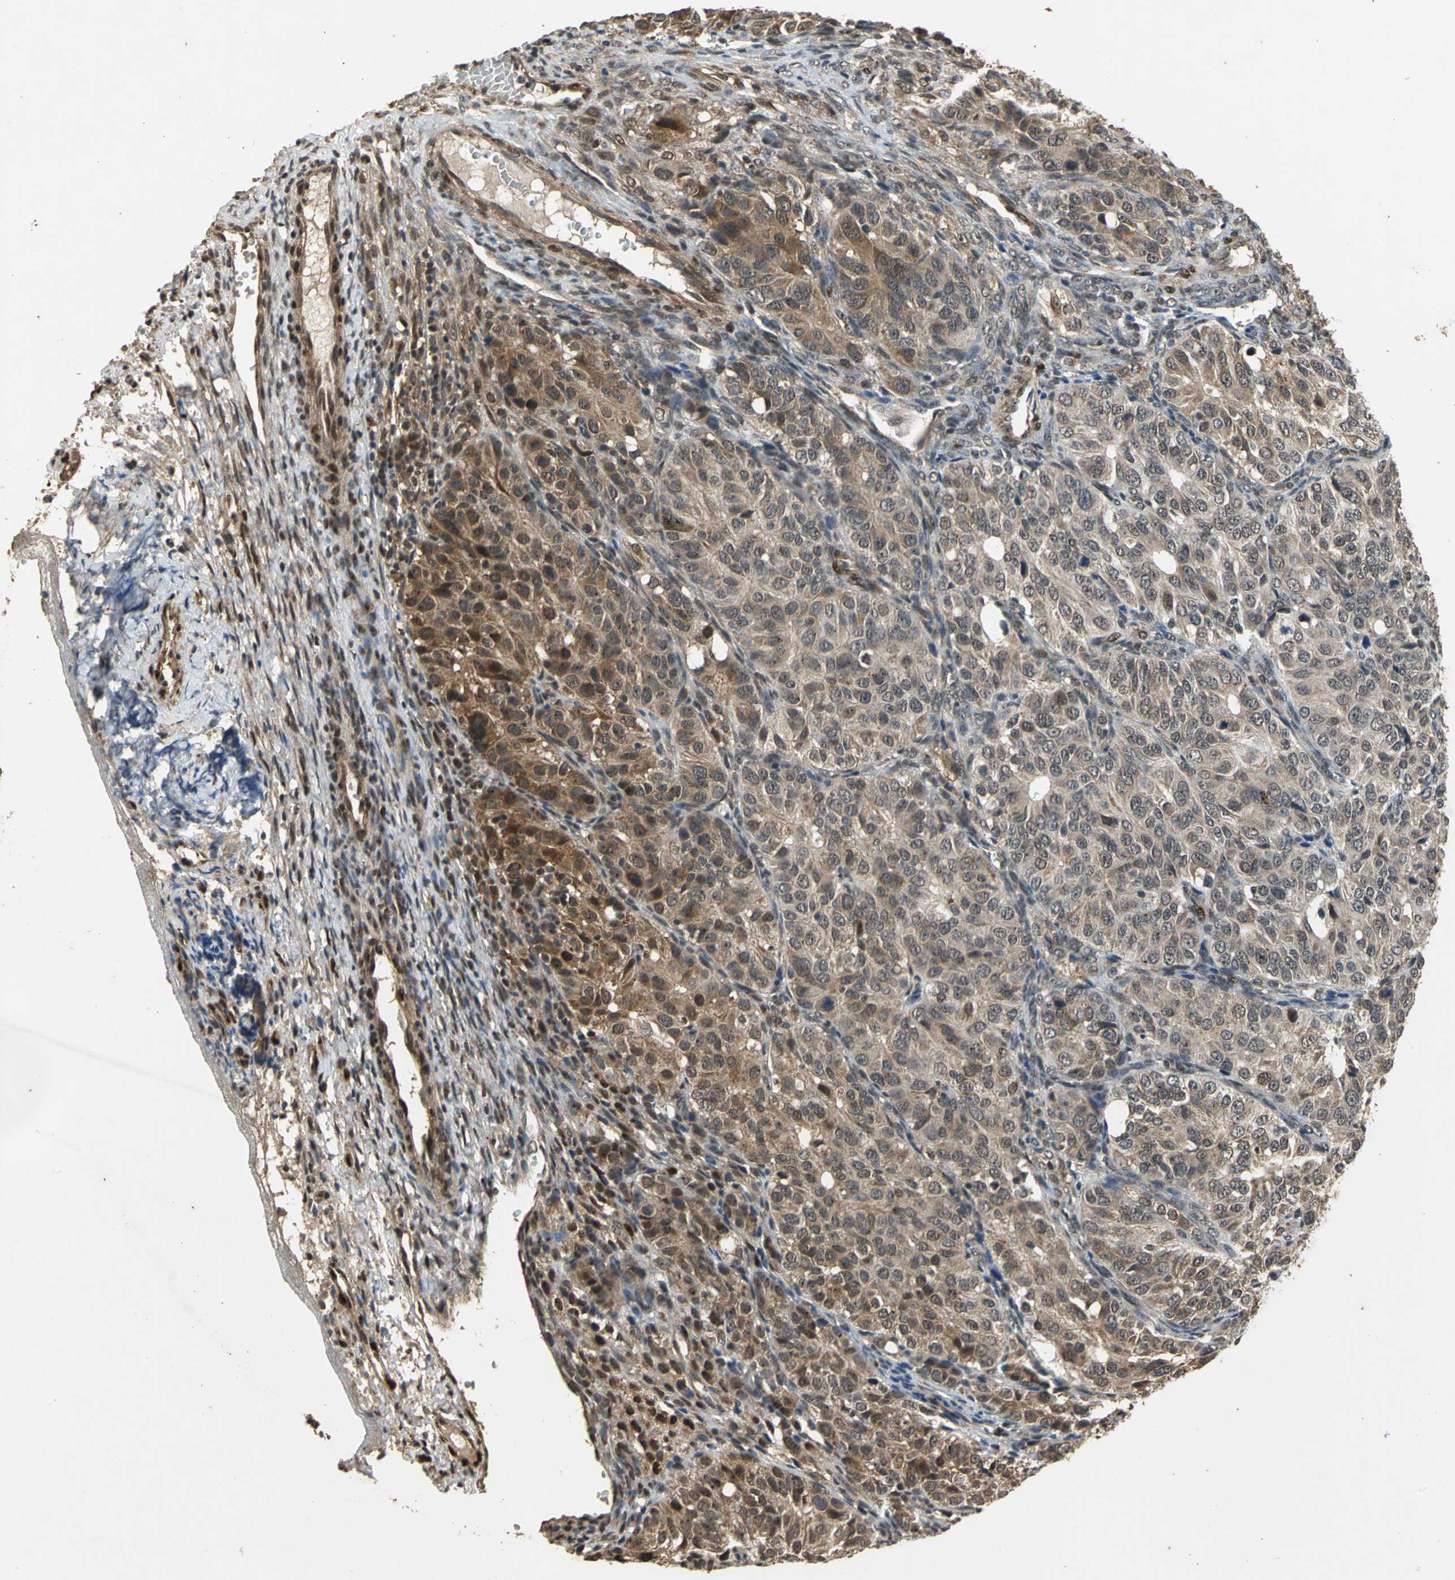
{"staining": {"intensity": "moderate", "quantity": "25%-75%", "location": "cytoplasmic/membranous"}, "tissue": "ovarian cancer", "cell_type": "Tumor cells", "image_type": "cancer", "snomed": [{"axis": "morphology", "description": "Carcinoma, endometroid"}, {"axis": "topography", "description": "Ovary"}], "caption": "A high-resolution micrograph shows immunohistochemistry staining of ovarian cancer (endometroid carcinoma), which exhibits moderate cytoplasmic/membranous staining in about 25%-75% of tumor cells.", "gene": "NOTCH3", "patient": {"sex": "female", "age": 51}}